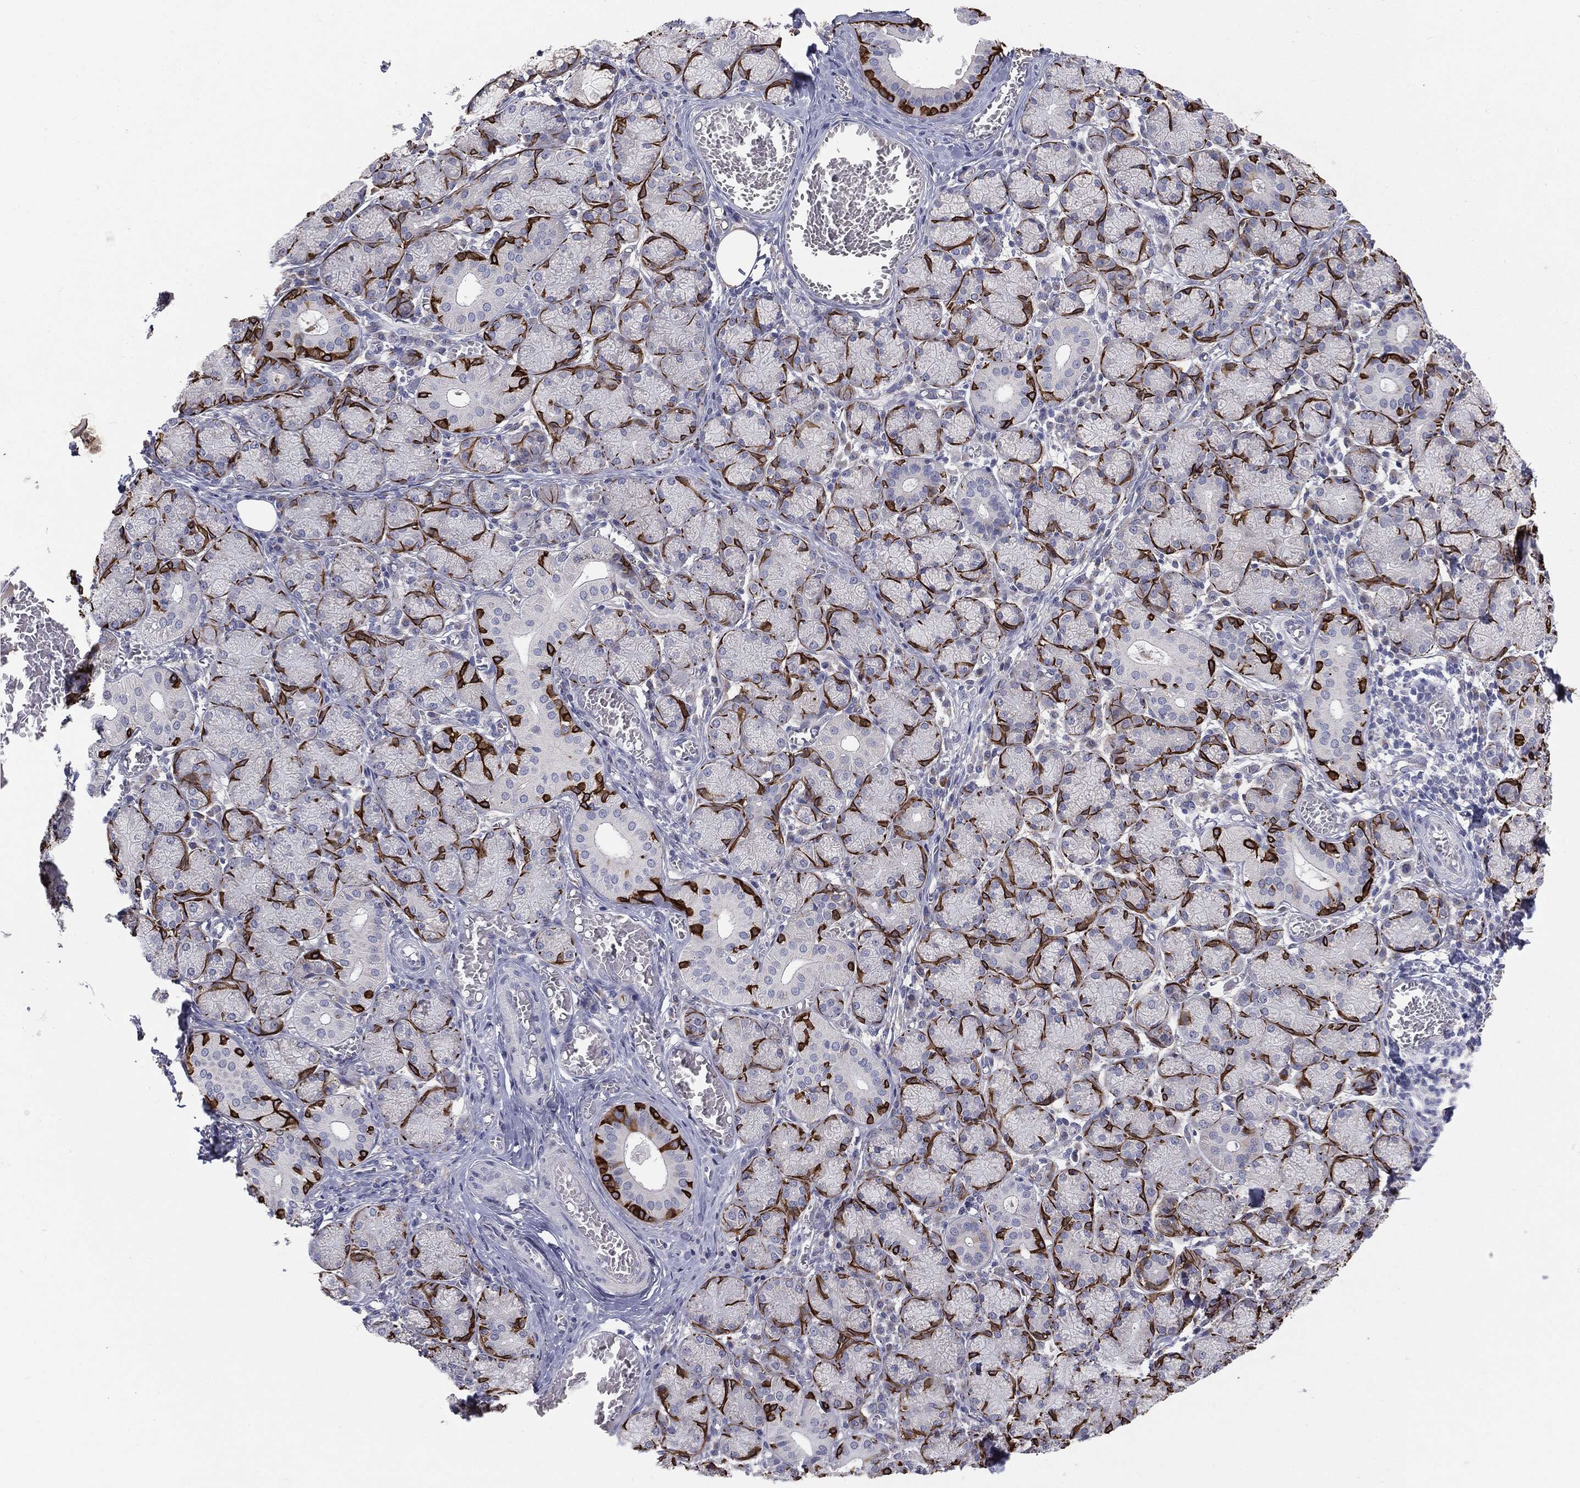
{"staining": {"intensity": "strong", "quantity": "25%-75%", "location": "cytoplasmic/membranous"}, "tissue": "salivary gland", "cell_type": "Glandular cells", "image_type": "normal", "snomed": [{"axis": "morphology", "description": "Normal tissue, NOS"}, {"axis": "topography", "description": "Salivary gland"}, {"axis": "topography", "description": "Peripheral nerve tissue"}], "caption": "Protein staining of normal salivary gland shows strong cytoplasmic/membranous staining in approximately 25%-75% of glandular cells. (DAB = brown stain, brightfield microscopy at high magnification).", "gene": "KRT5", "patient": {"sex": "female", "age": 24}}